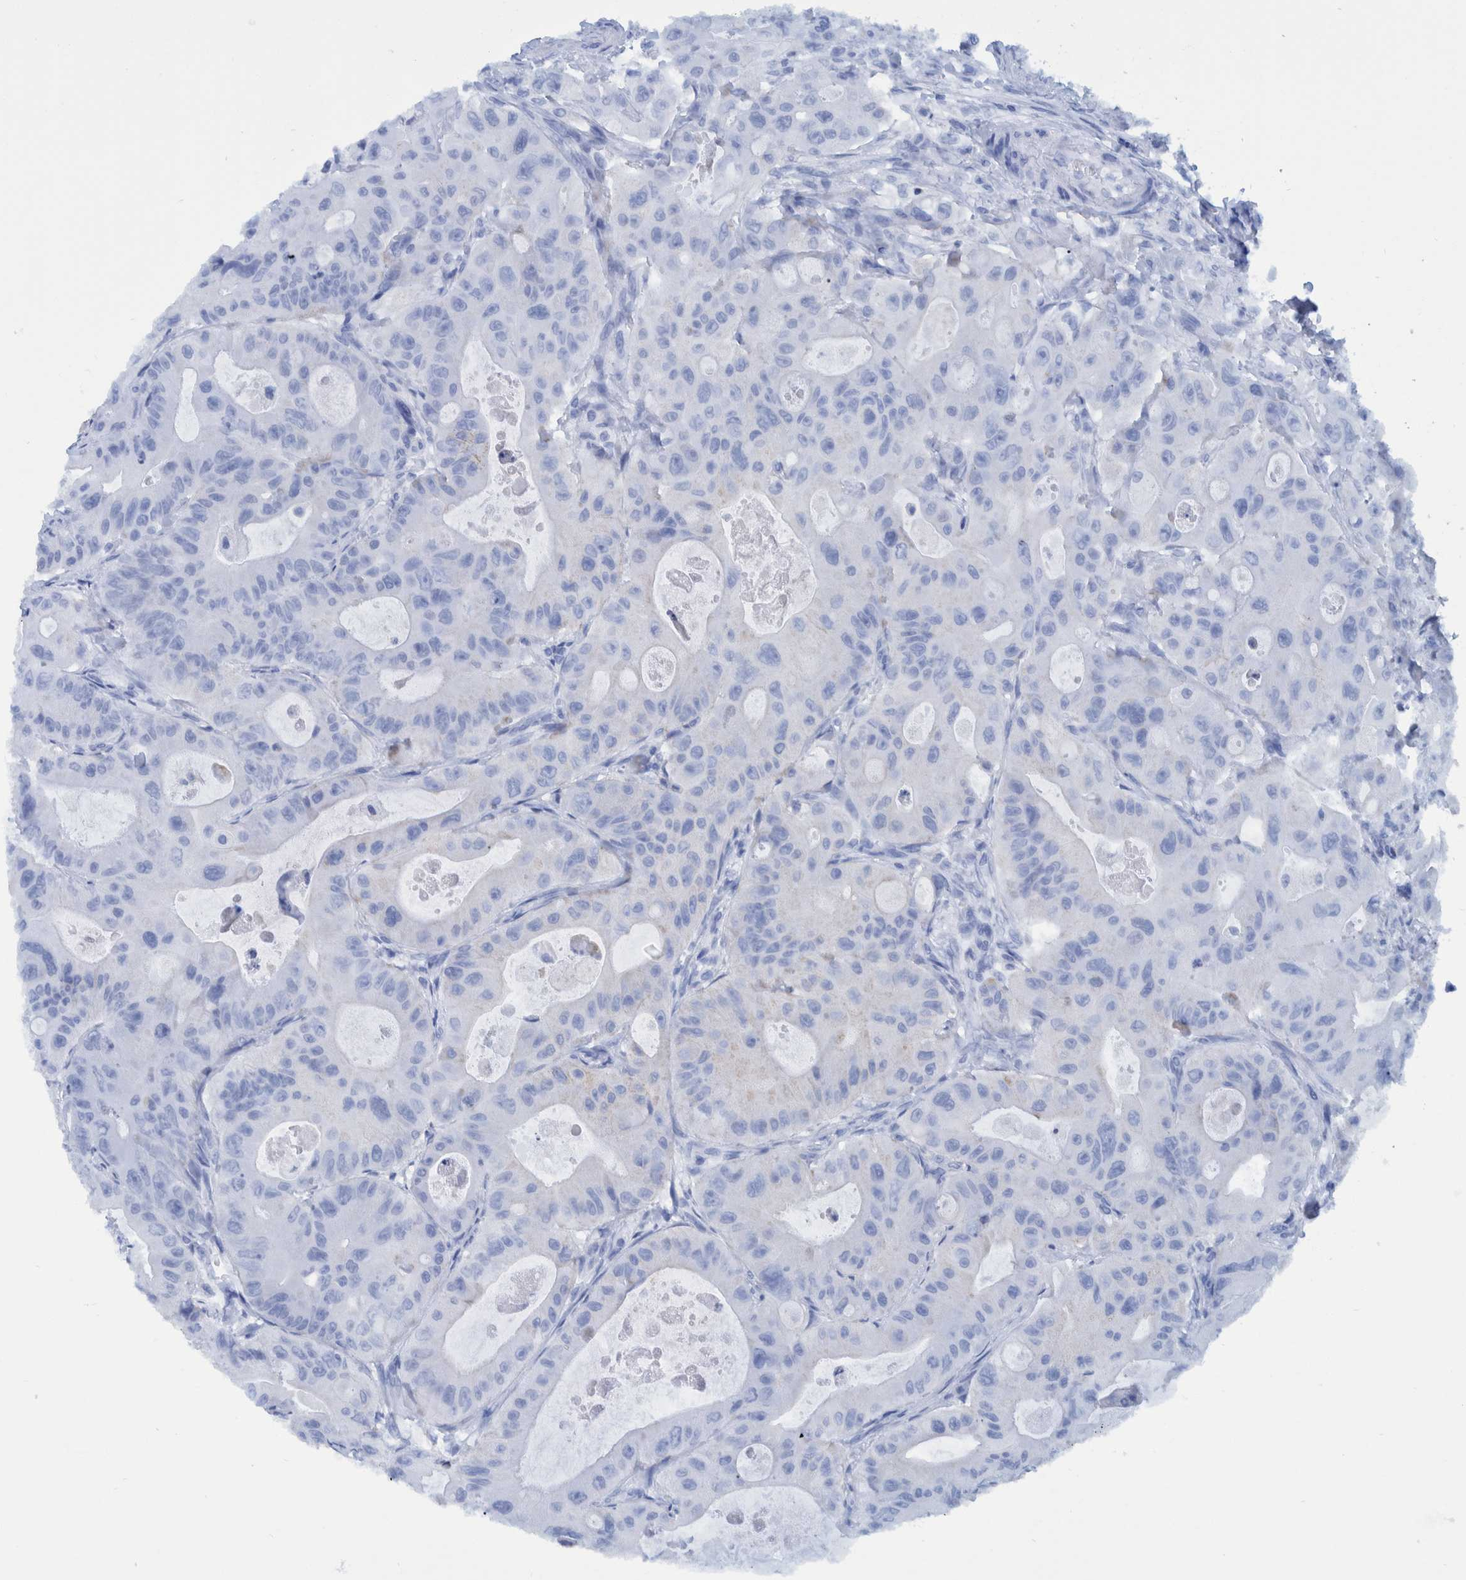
{"staining": {"intensity": "negative", "quantity": "none", "location": "none"}, "tissue": "colorectal cancer", "cell_type": "Tumor cells", "image_type": "cancer", "snomed": [{"axis": "morphology", "description": "Adenocarcinoma, NOS"}, {"axis": "topography", "description": "Colon"}], "caption": "Immunohistochemistry of human colorectal cancer demonstrates no expression in tumor cells.", "gene": "BZW2", "patient": {"sex": "female", "age": 46}}